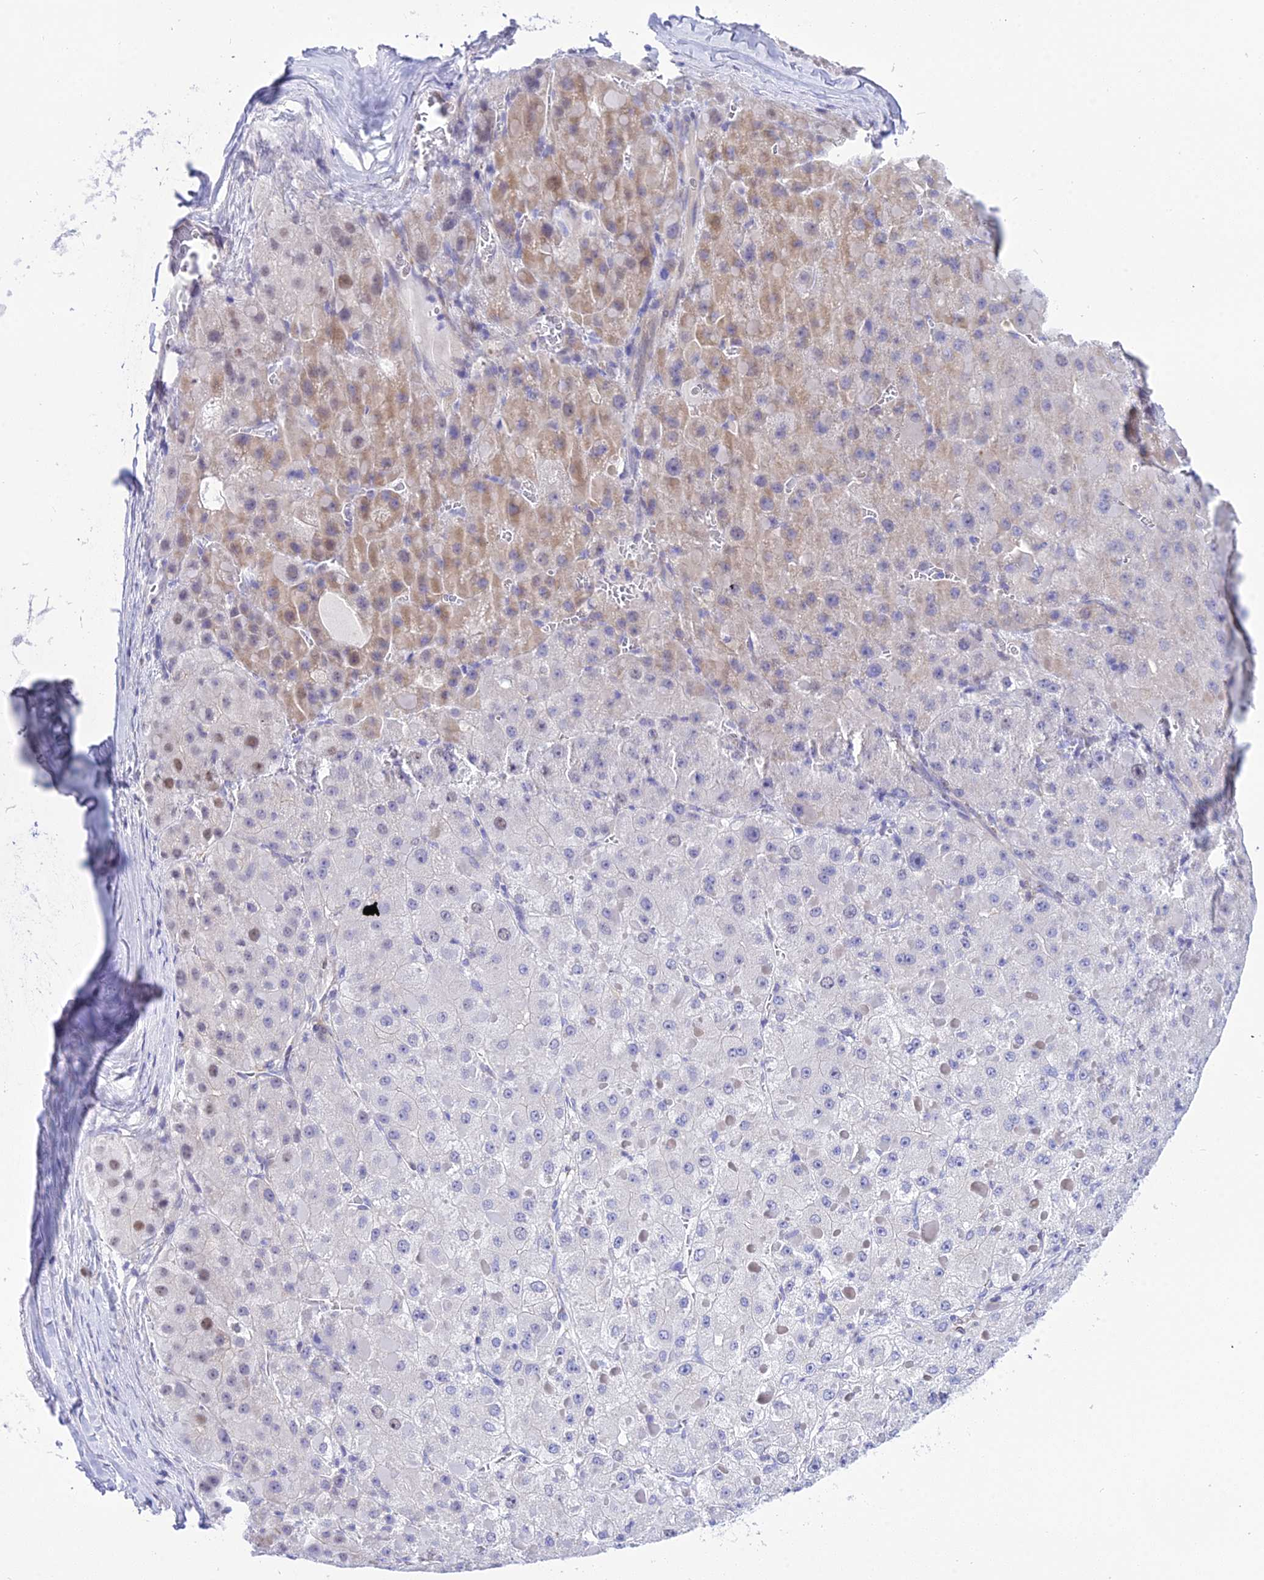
{"staining": {"intensity": "moderate", "quantity": "<25%", "location": "cytoplasmic/membranous"}, "tissue": "liver cancer", "cell_type": "Tumor cells", "image_type": "cancer", "snomed": [{"axis": "morphology", "description": "Carcinoma, Hepatocellular, NOS"}, {"axis": "topography", "description": "Liver"}], "caption": "Moderate cytoplasmic/membranous expression is identified in approximately <25% of tumor cells in liver hepatocellular carcinoma. (brown staining indicates protein expression, while blue staining denotes nuclei).", "gene": "DEFB107A", "patient": {"sex": "female", "age": 73}}